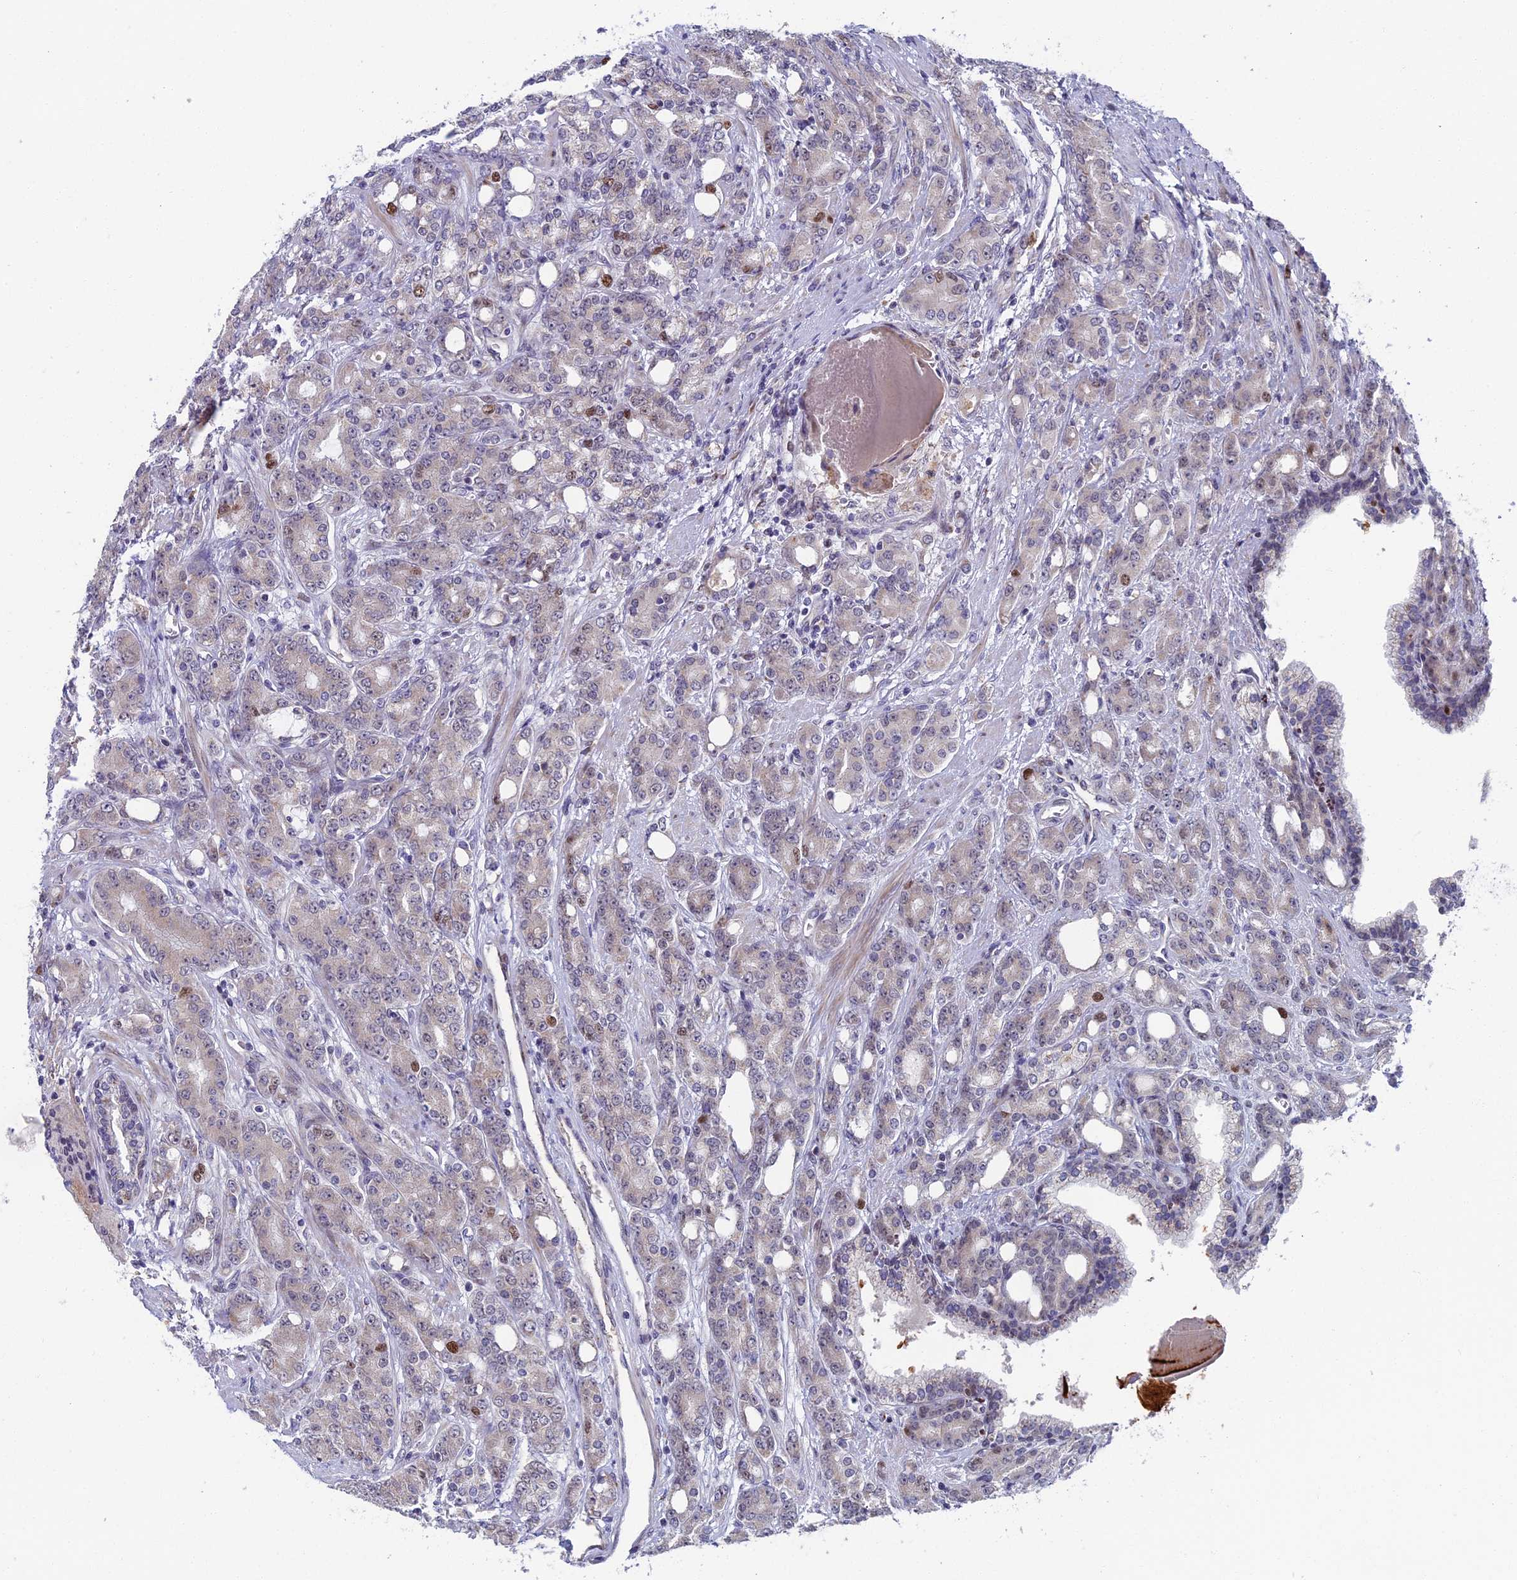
{"staining": {"intensity": "moderate", "quantity": "<25%", "location": "nuclear"}, "tissue": "prostate cancer", "cell_type": "Tumor cells", "image_type": "cancer", "snomed": [{"axis": "morphology", "description": "Adenocarcinoma, High grade"}, {"axis": "topography", "description": "Prostate"}], "caption": "DAB immunohistochemical staining of human prostate adenocarcinoma (high-grade) displays moderate nuclear protein staining in about <25% of tumor cells.", "gene": "LIG1", "patient": {"sex": "male", "age": 62}}